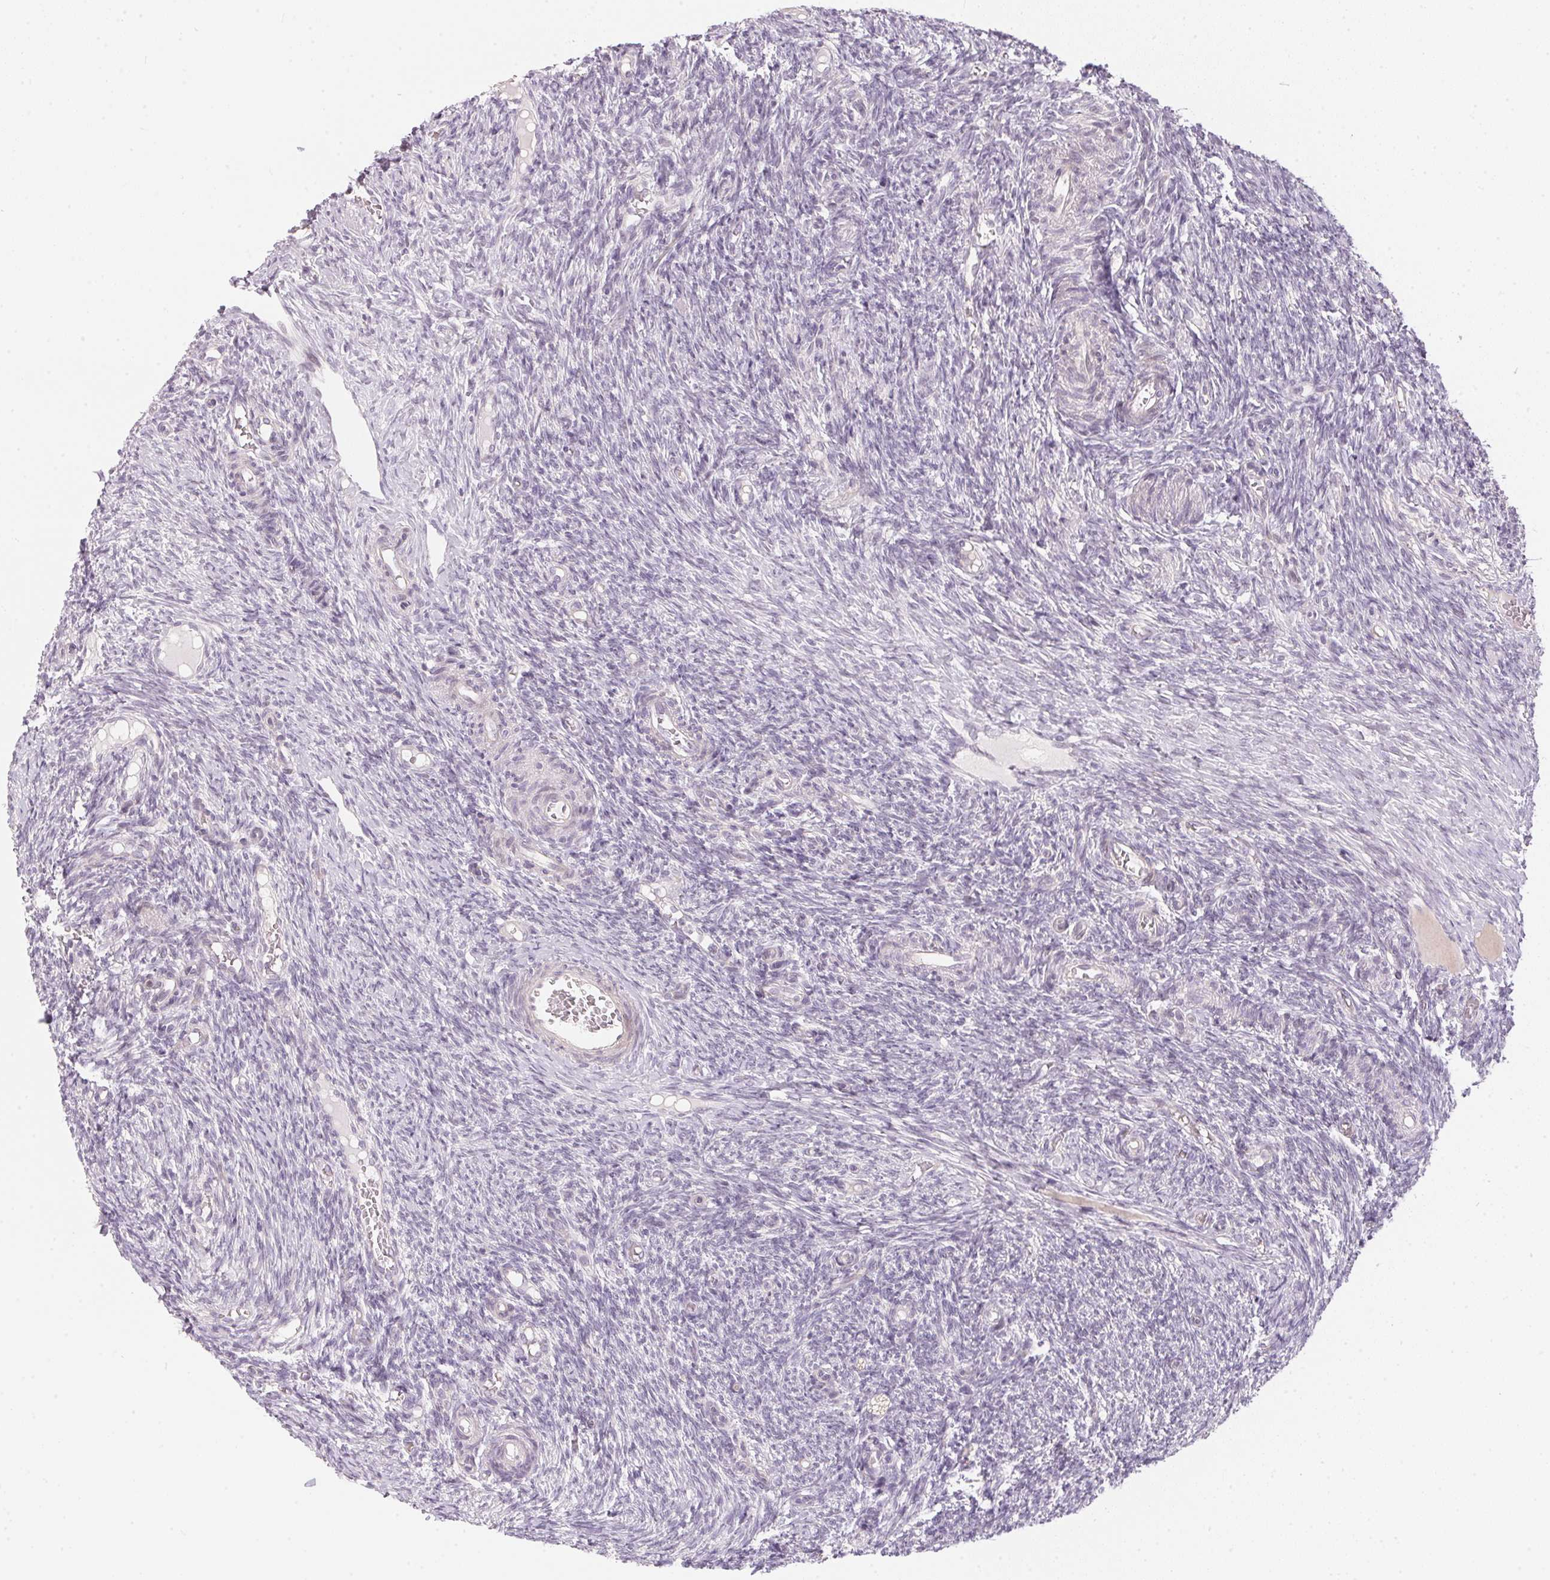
{"staining": {"intensity": "negative", "quantity": "none", "location": "none"}, "tissue": "ovary", "cell_type": "Ovarian stroma cells", "image_type": "normal", "snomed": [{"axis": "morphology", "description": "Normal tissue, NOS"}, {"axis": "topography", "description": "Ovary"}], "caption": "Immunohistochemistry image of unremarkable human ovary stained for a protein (brown), which exhibits no expression in ovarian stroma cells.", "gene": "GDAP1L1", "patient": {"sex": "female", "age": 39}}